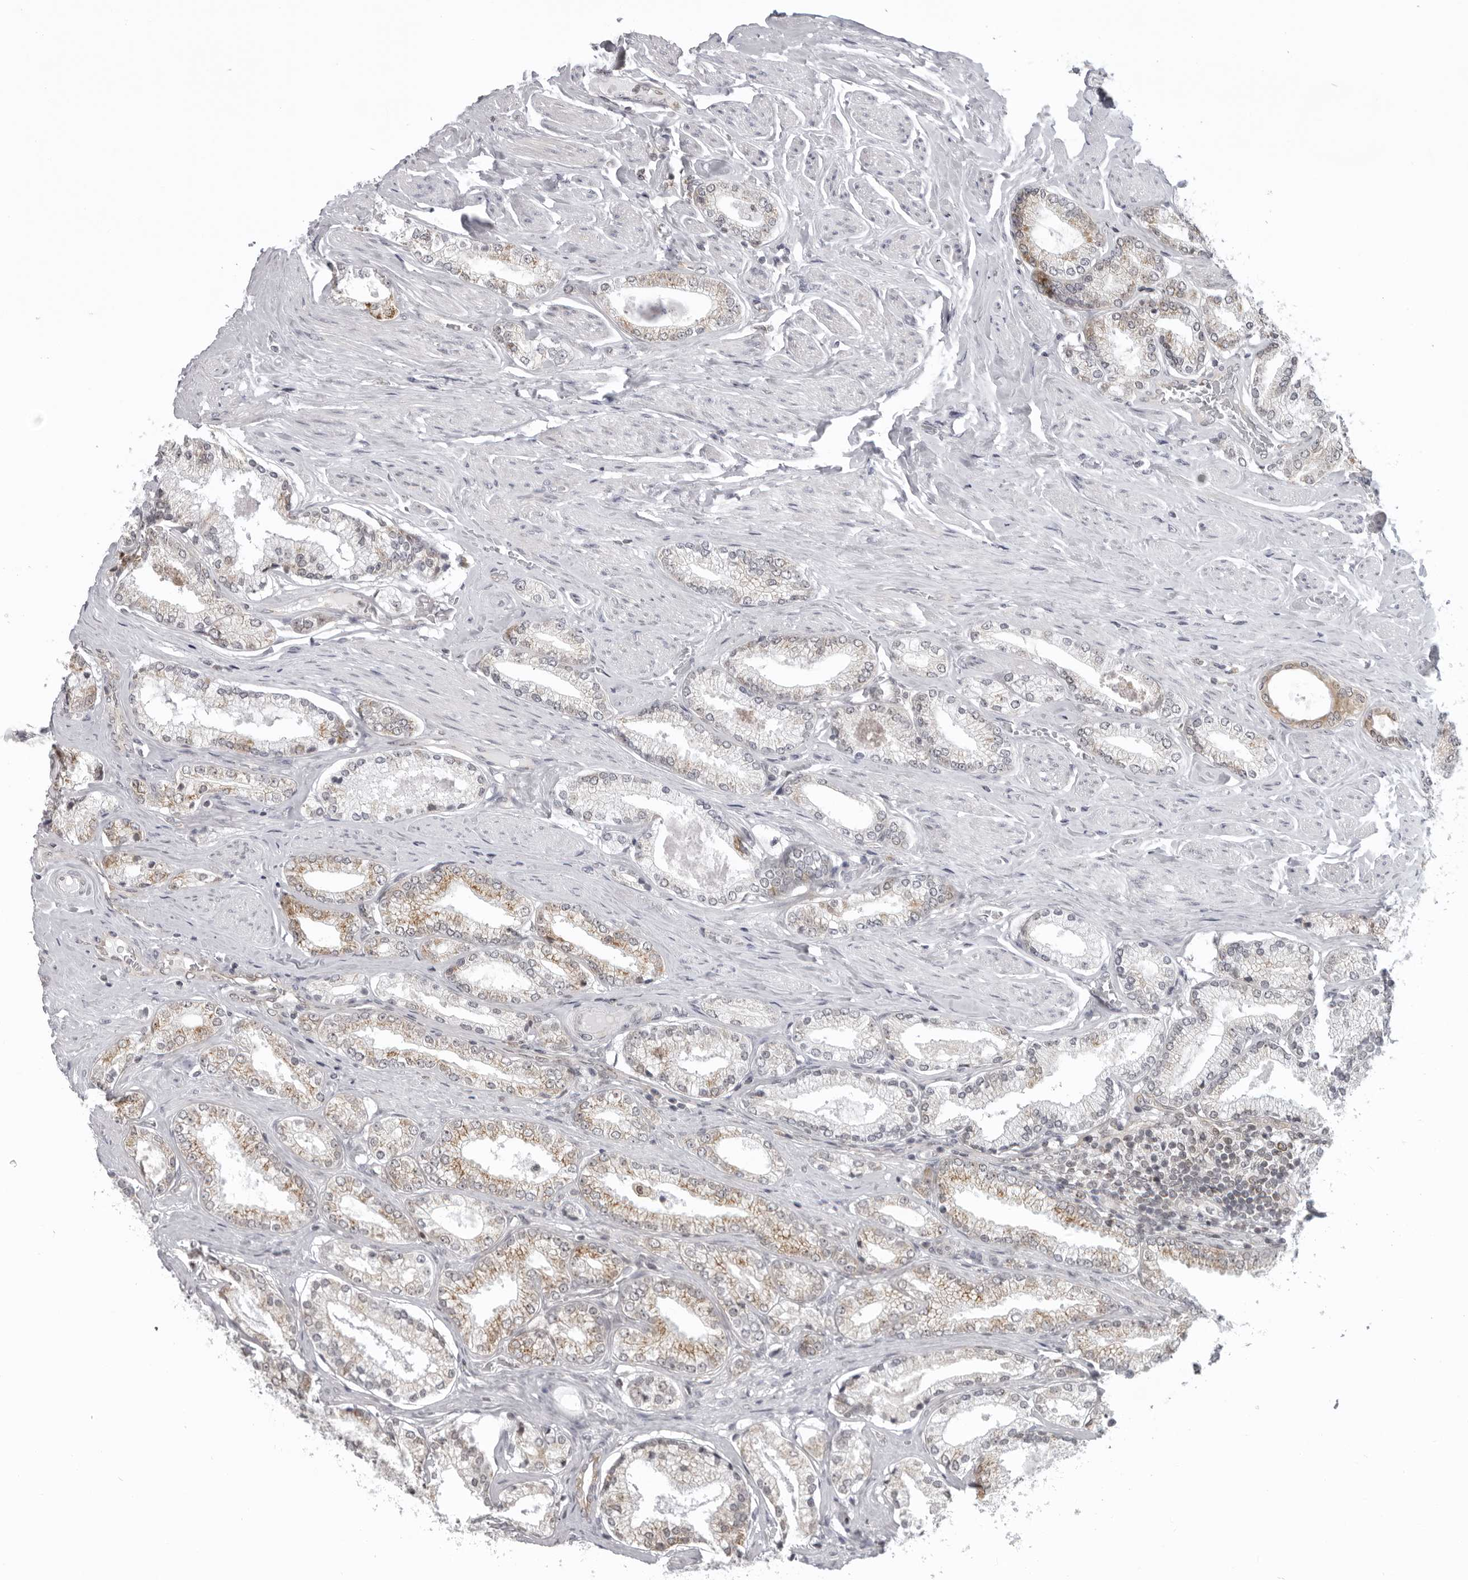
{"staining": {"intensity": "weak", "quantity": "25%-75%", "location": "cytoplasmic/membranous"}, "tissue": "prostate cancer", "cell_type": "Tumor cells", "image_type": "cancer", "snomed": [{"axis": "morphology", "description": "Adenocarcinoma, Low grade"}, {"axis": "topography", "description": "Prostate"}], "caption": "Brown immunohistochemical staining in human low-grade adenocarcinoma (prostate) demonstrates weak cytoplasmic/membranous positivity in approximately 25%-75% of tumor cells.", "gene": "MRPS15", "patient": {"sex": "male", "age": 71}}